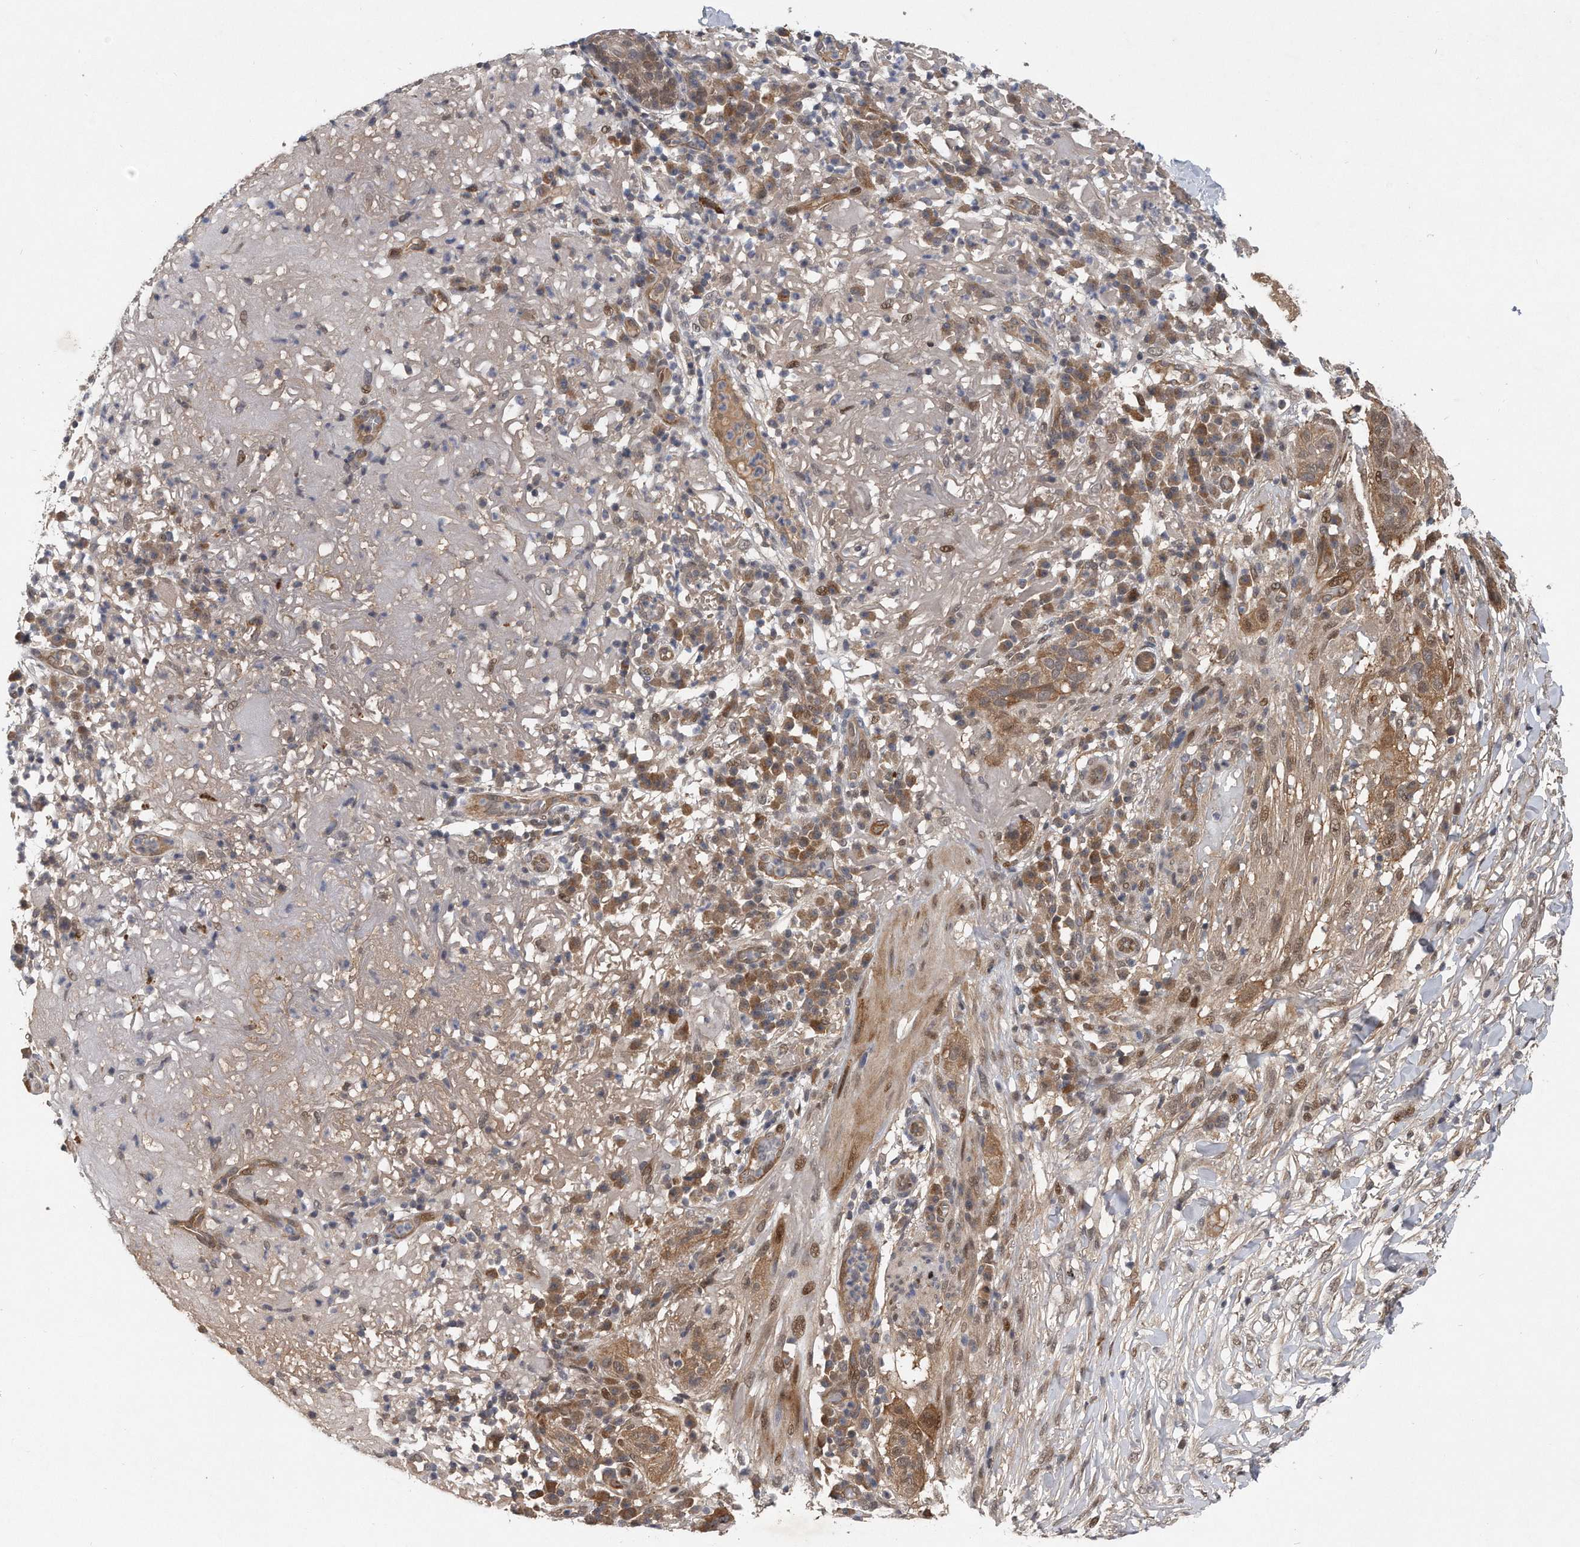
{"staining": {"intensity": "moderate", "quantity": ">75%", "location": "cytoplasmic/membranous,nuclear"}, "tissue": "skin cancer", "cell_type": "Tumor cells", "image_type": "cancer", "snomed": [{"axis": "morphology", "description": "Normal tissue, NOS"}, {"axis": "morphology", "description": "Squamous cell carcinoma, NOS"}, {"axis": "topography", "description": "Skin"}], "caption": "Protein staining displays moderate cytoplasmic/membranous and nuclear staining in about >75% of tumor cells in squamous cell carcinoma (skin).", "gene": "RWDD2A", "patient": {"sex": "female", "age": 96}}